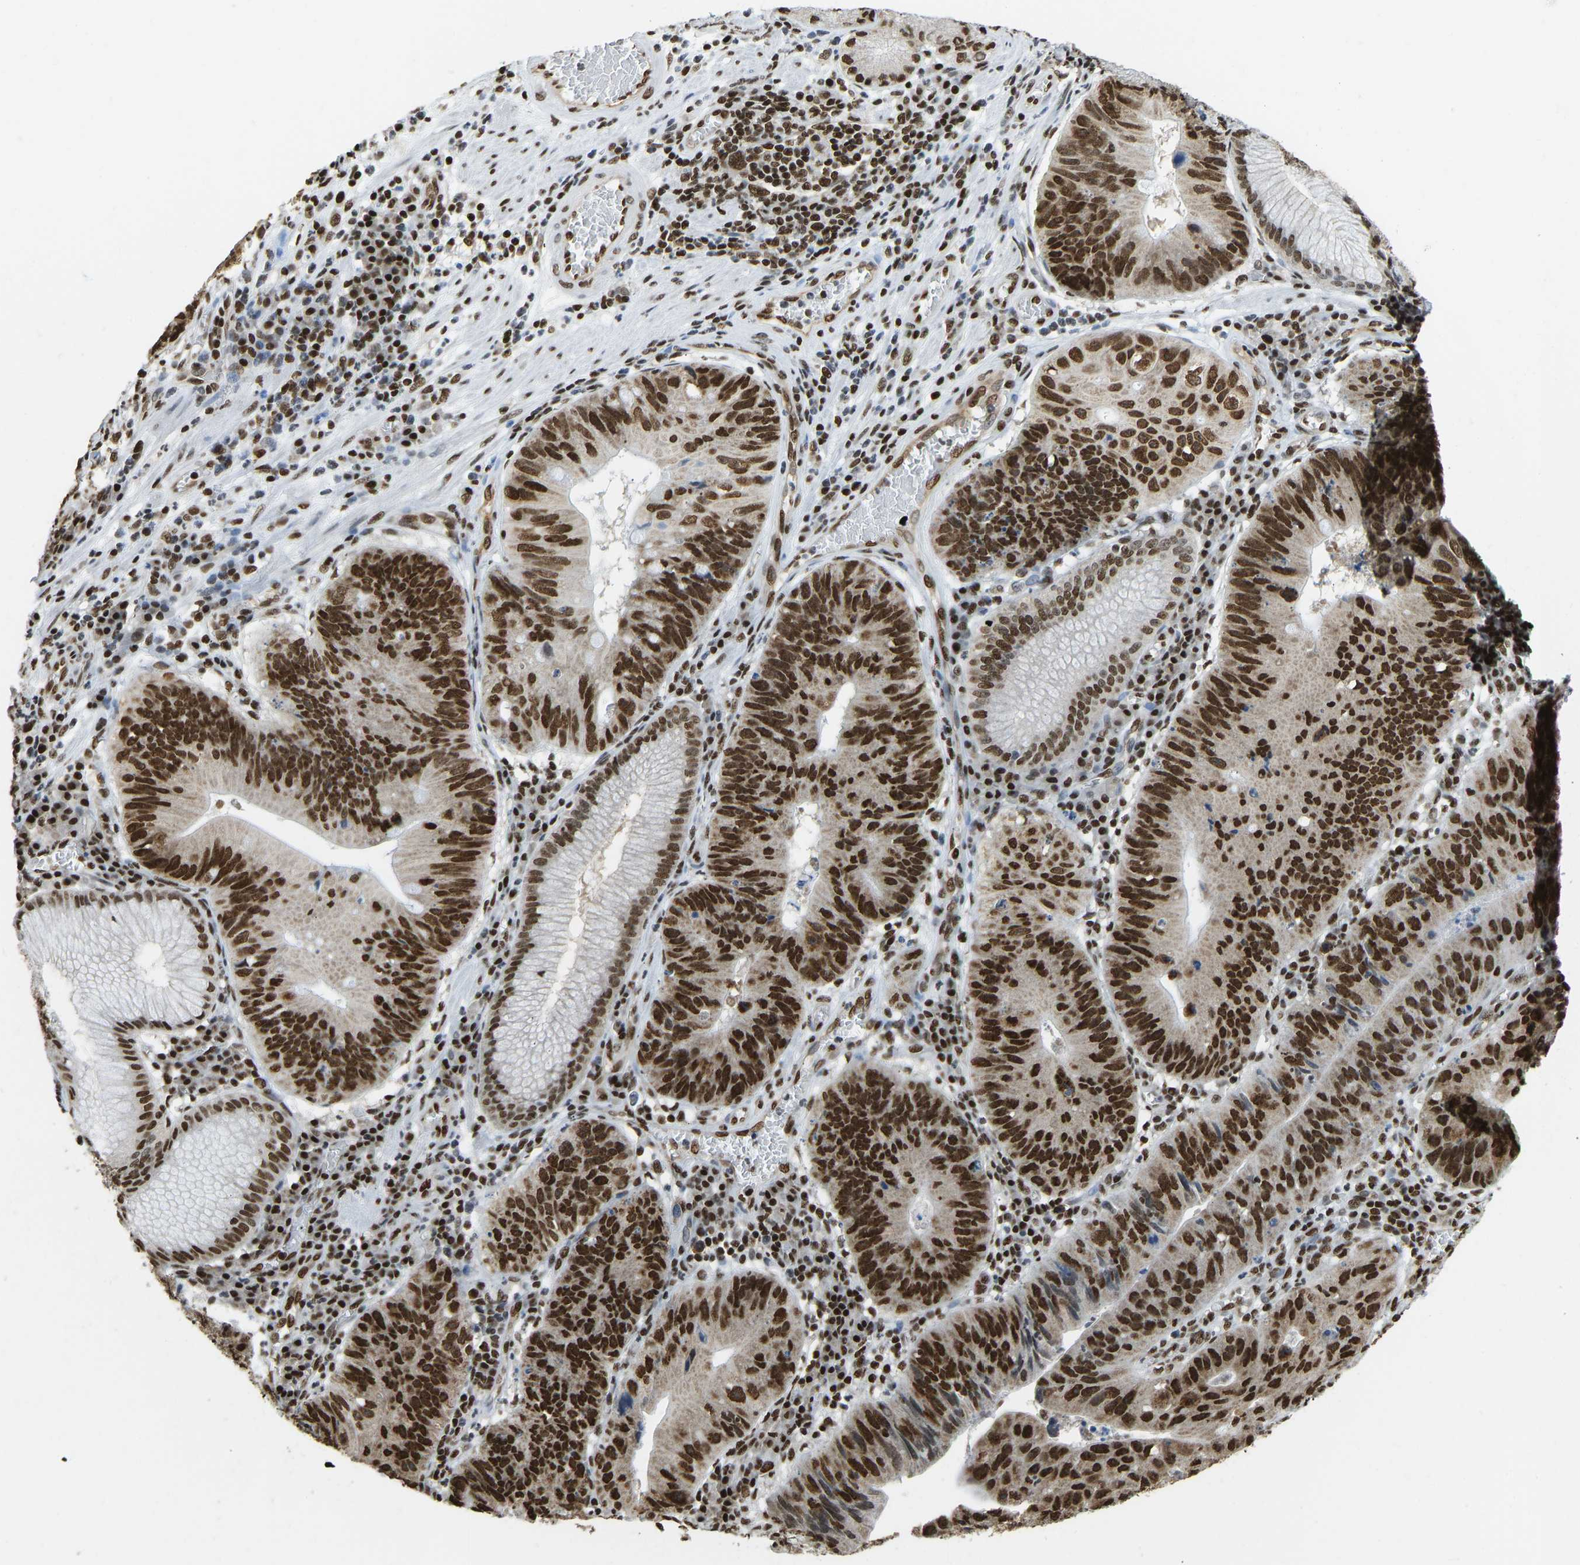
{"staining": {"intensity": "strong", "quantity": ">75%", "location": "nuclear"}, "tissue": "stomach cancer", "cell_type": "Tumor cells", "image_type": "cancer", "snomed": [{"axis": "morphology", "description": "Adenocarcinoma, NOS"}, {"axis": "topography", "description": "Stomach"}], "caption": "This photomicrograph demonstrates immunohistochemistry staining of human stomach cancer, with high strong nuclear positivity in approximately >75% of tumor cells.", "gene": "ZSCAN20", "patient": {"sex": "male", "age": 59}}